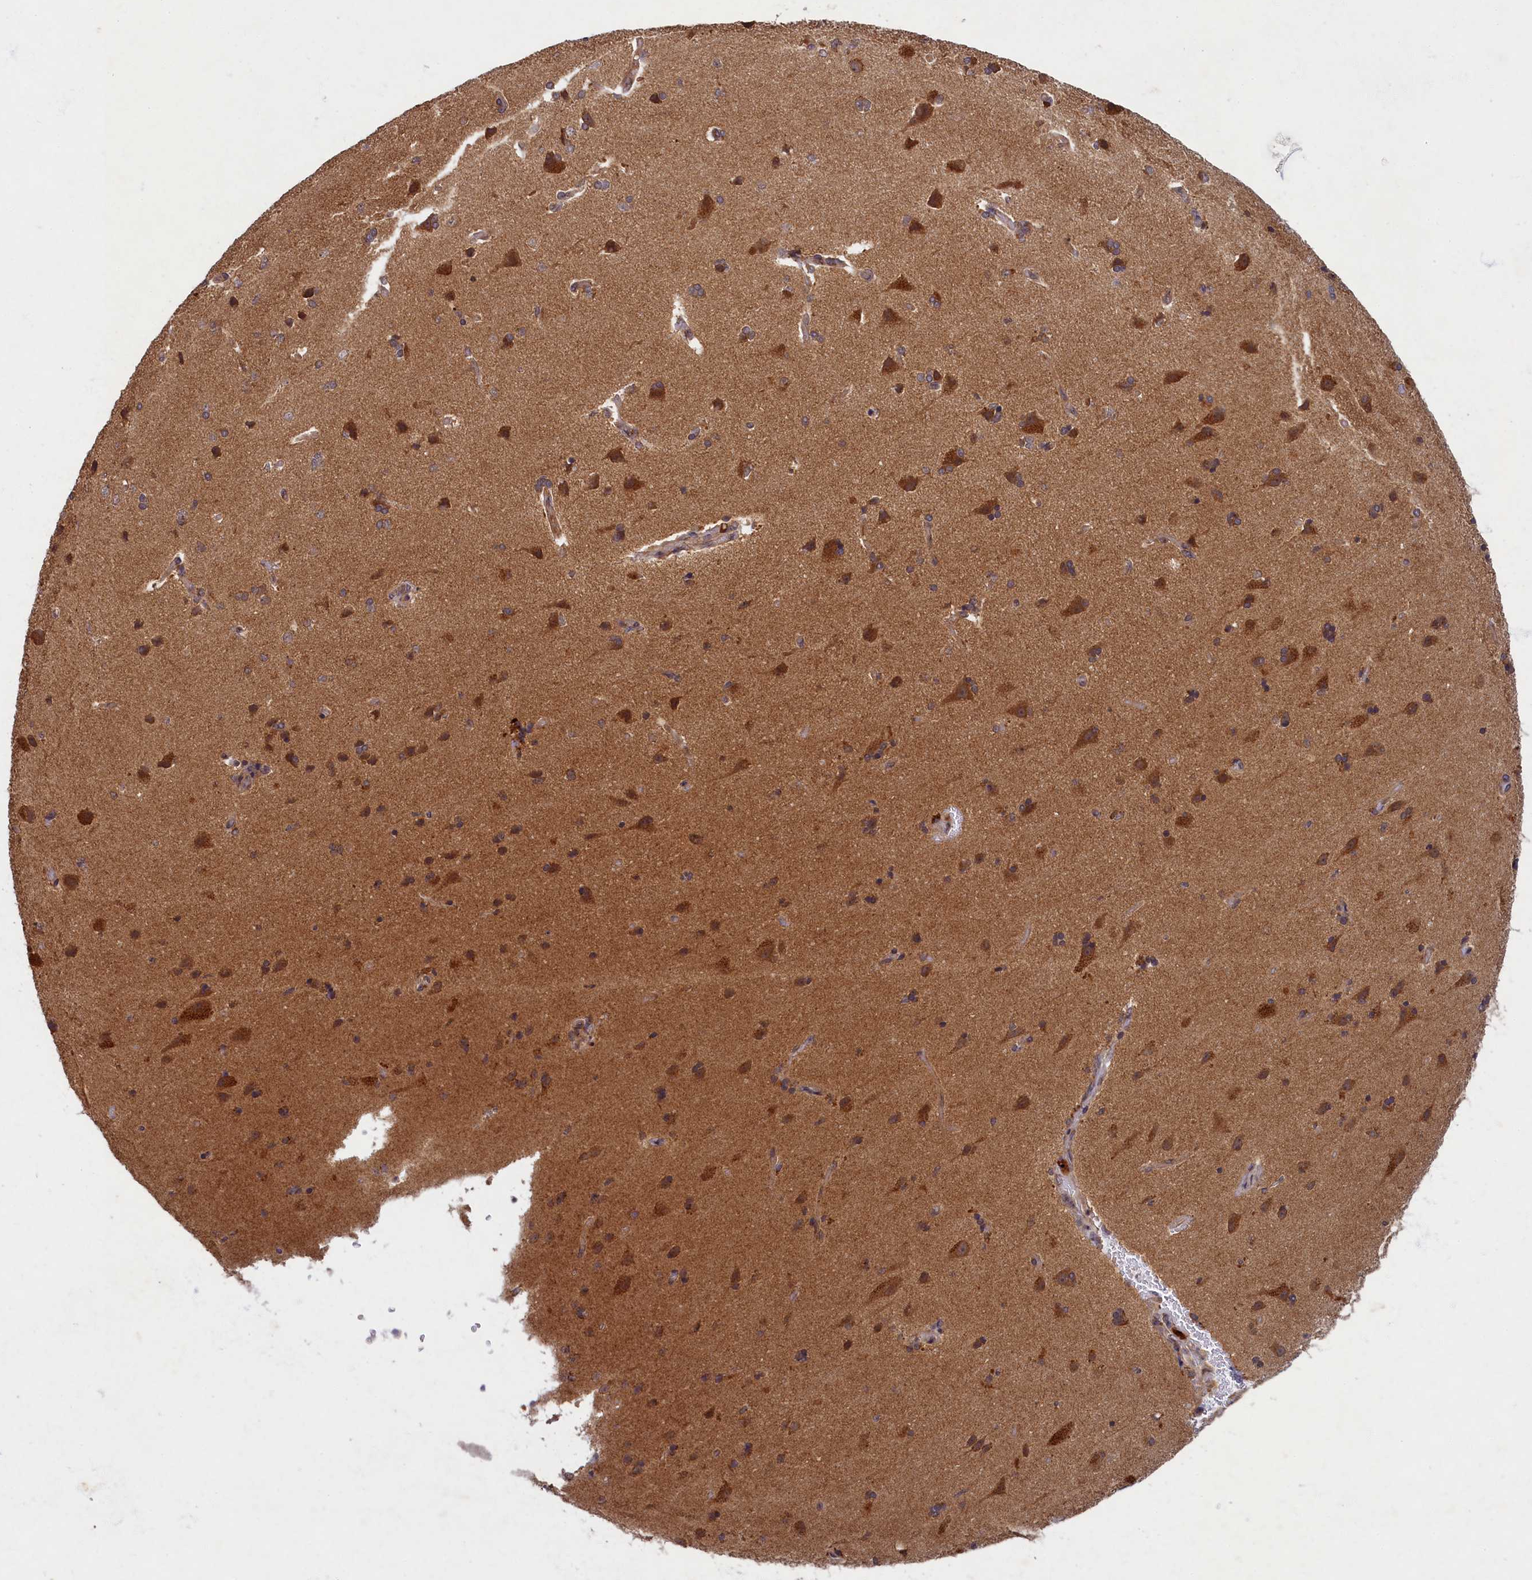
{"staining": {"intensity": "negative", "quantity": "none", "location": "none"}, "tissue": "cerebral cortex", "cell_type": "Endothelial cells", "image_type": "normal", "snomed": [{"axis": "morphology", "description": "Normal tissue, NOS"}, {"axis": "topography", "description": "Cerebral cortex"}], "caption": "Endothelial cells are negative for brown protein staining in benign cerebral cortex. The staining was performed using DAB (3,3'-diaminobenzidine) to visualize the protein expression in brown, while the nuclei were stained in blue with hematoxylin (Magnification: 20x).", "gene": "BICD1", "patient": {"sex": "male", "age": 62}}